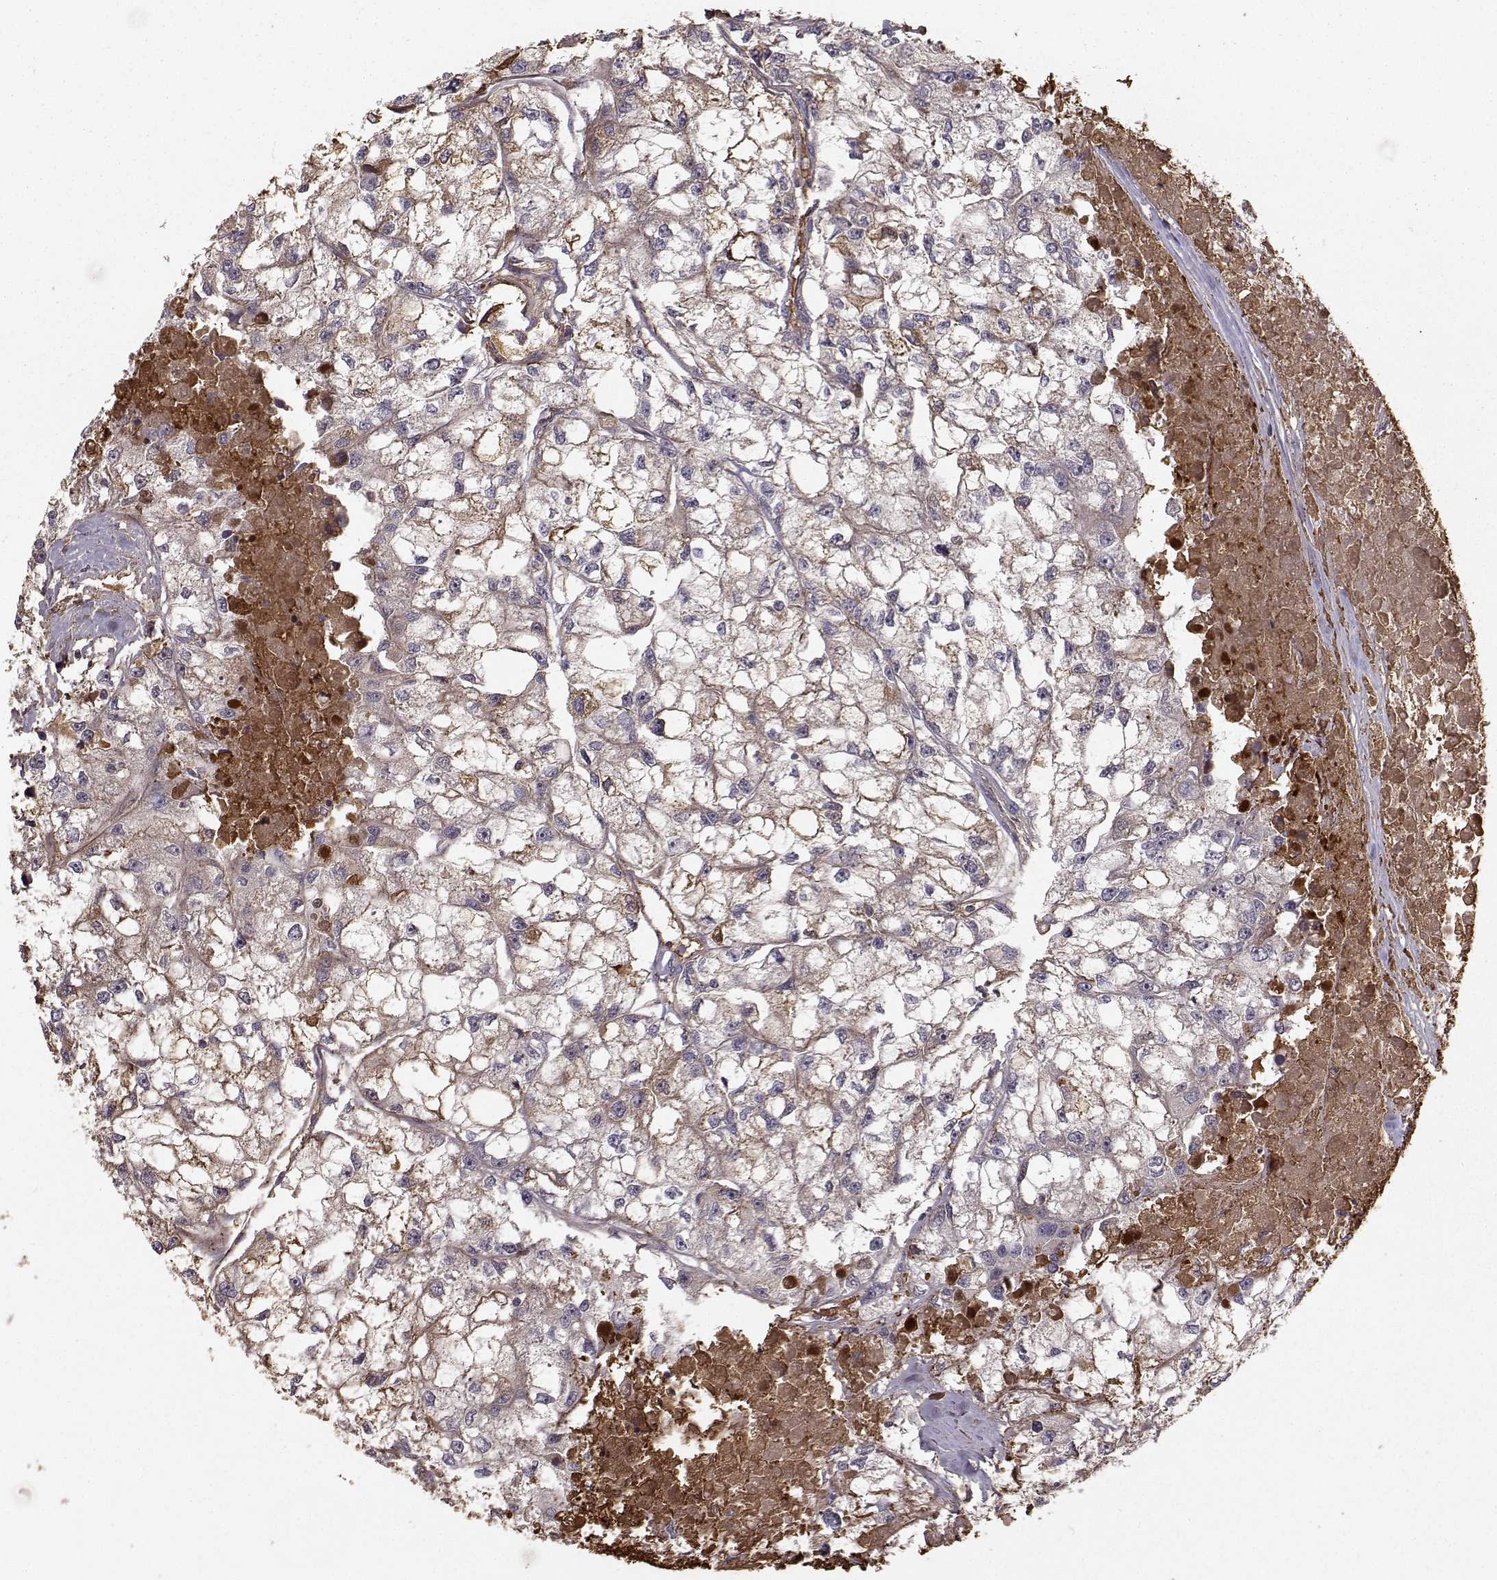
{"staining": {"intensity": "negative", "quantity": "none", "location": "none"}, "tissue": "renal cancer", "cell_type": "Tumor cells", "image_type": "cancer", "snomed": [{"axis": "morphology", "description": "Adenocarcinoma, NOS"}, {"axis": "topography", "description": "Kidney"}], "caption": "IHC image of neoplastic tissue: renal cancer (adenocarcinoma) stained with DAB displays no significant protein expression in tumor cells.", "gene": "WNT6", "patient": {"sex": "male", "age": 56}}